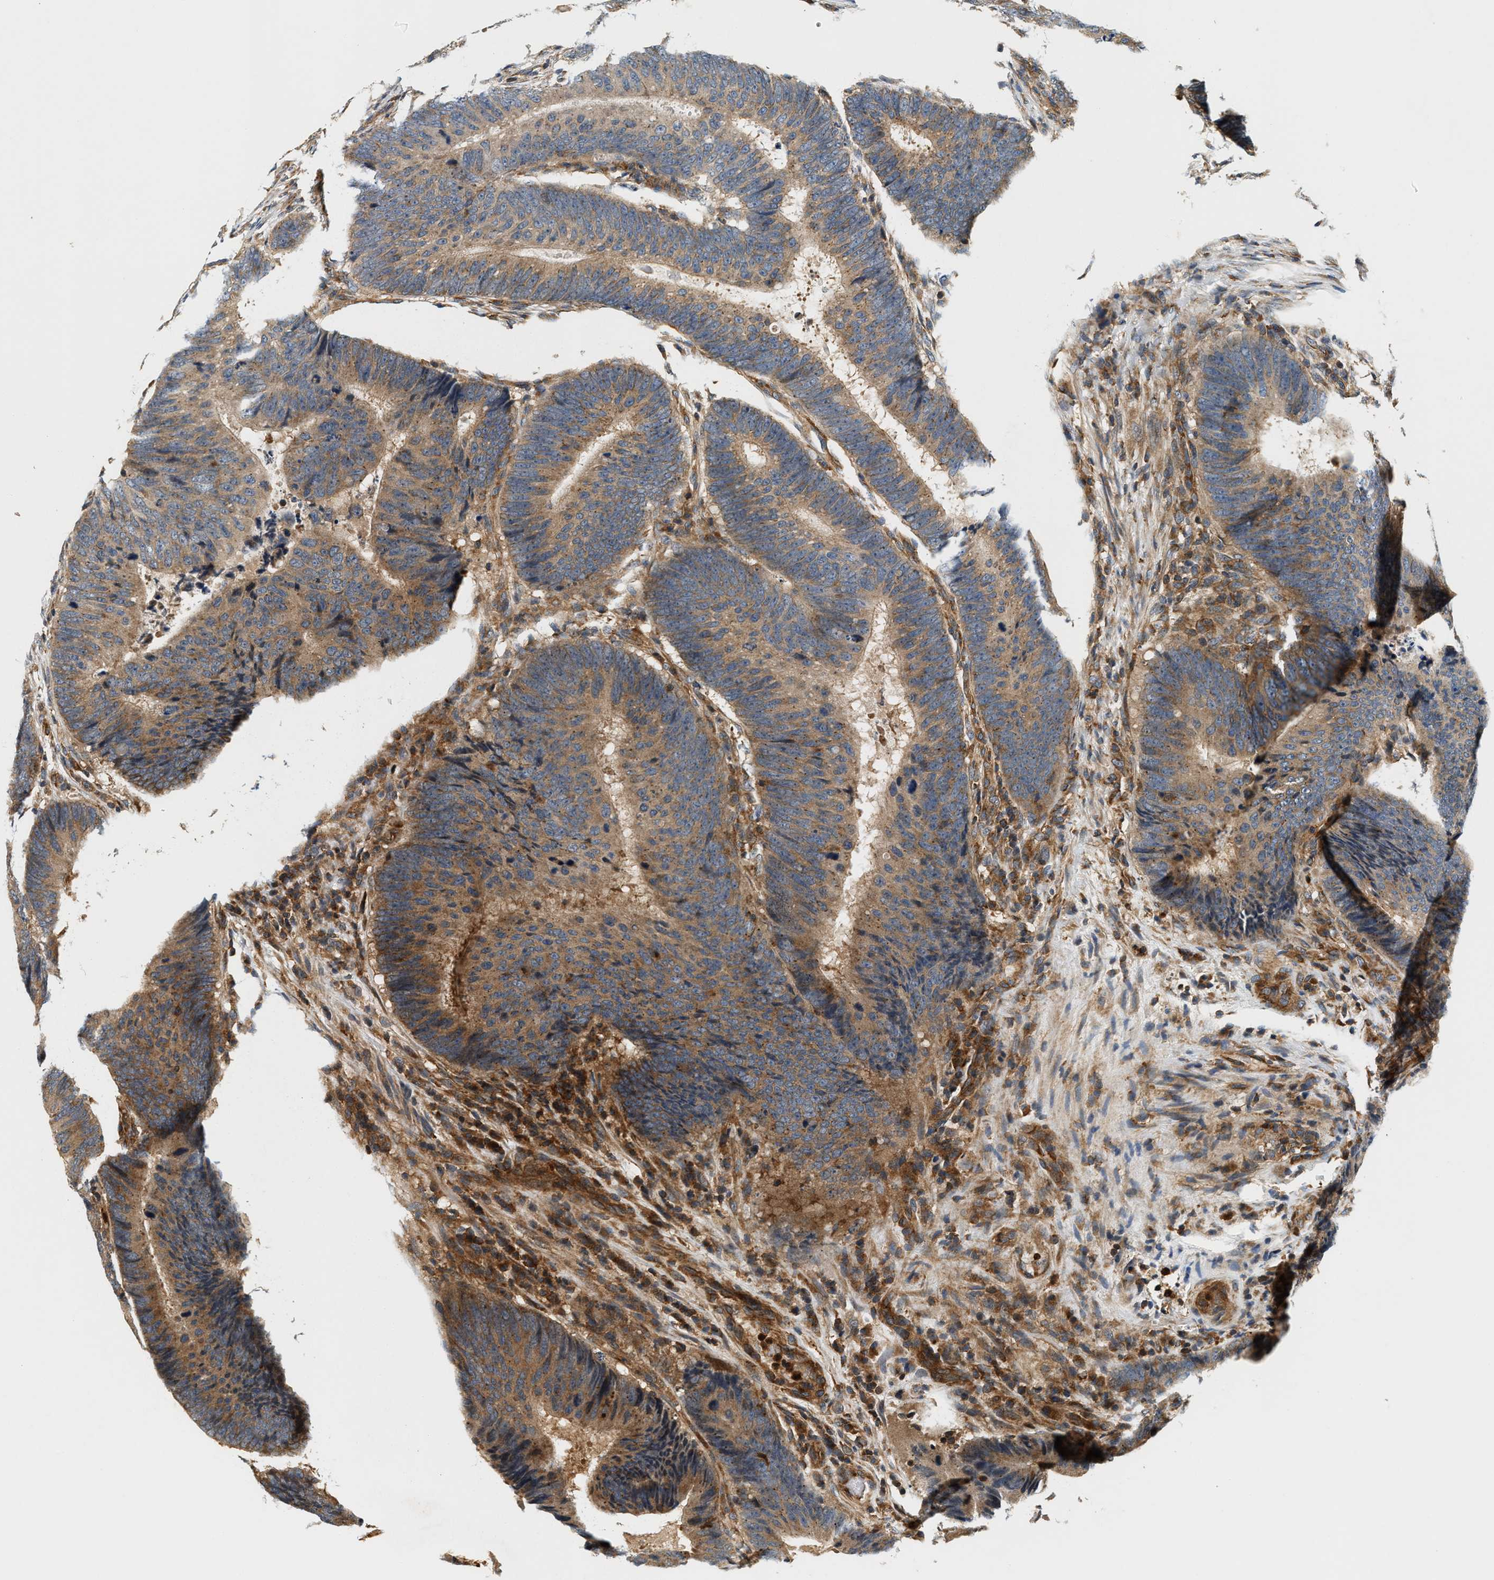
{"staining": {"intensity": "moderate", "quantity": ">75%", "location": "cytoplasmic/membranous"}, "tissue": "colorectal cancer", "cell_type": "Tumor cells", "image_type": "cancer", "snomed": [{"axis": "morphology", "description": "Adenocarcinoma, NOS"}, {"axis": "topography", "description": "Colon"}], "caption": "The immunohistochemical stain highlights moderate cytoplasmic/membranous expression in tumor cells of adenocarcinoma (colorectal) tissue.", "gene": "SAMD9", "patient": {"sex": "male", "age": 56}}